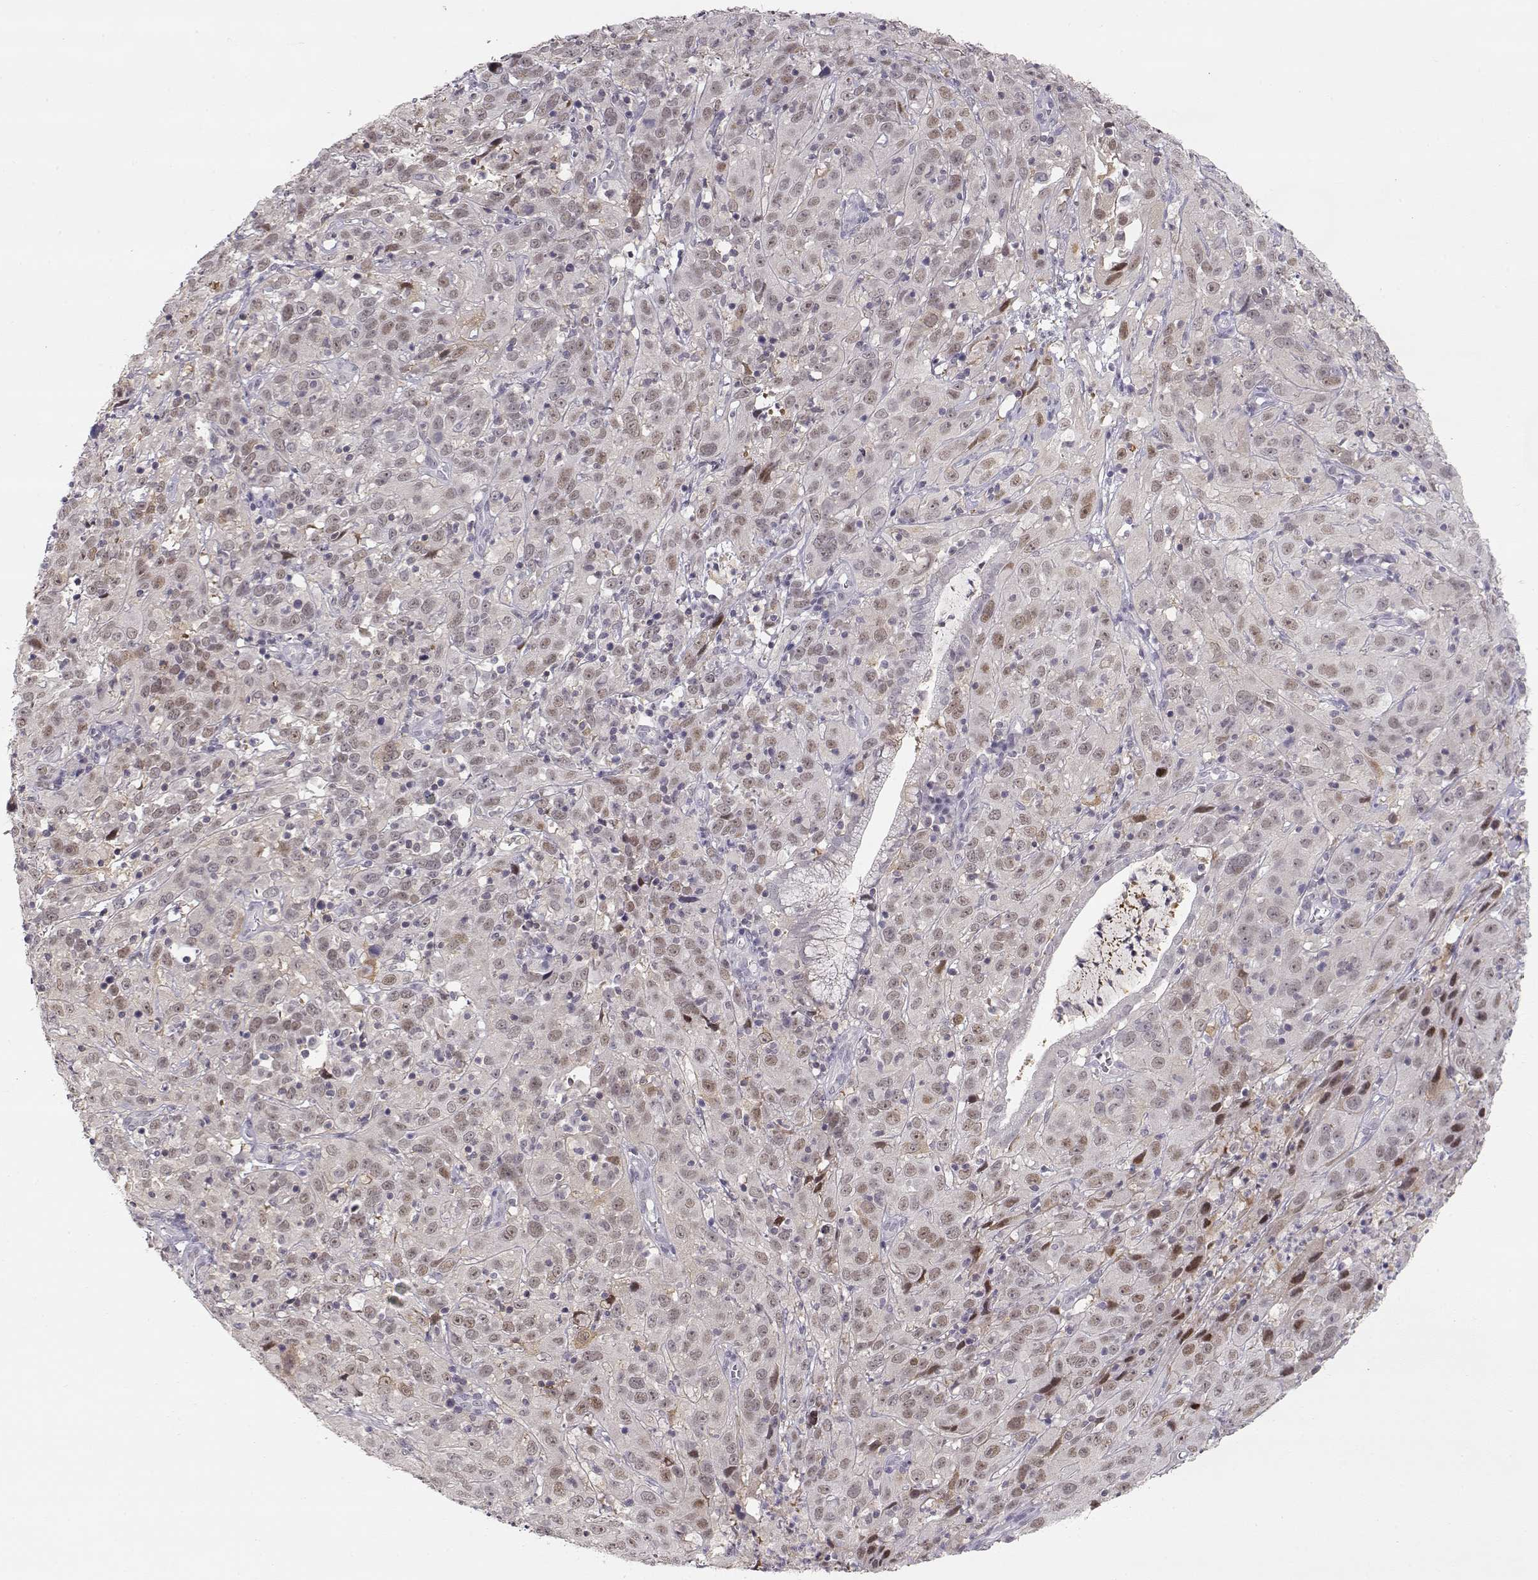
{"staining": {"intensity": "weak", "quantity": "25%-75%", "location": "nuclear"}, "tissue": "cervical cancer", "cell_type": "Tumor cells", "image_type": "cancer", "snomed": [{"axis": "morphology", "description": "Squamous cell carcinoma, NOS"}, {"axis": "topography", "description": "Cervix"}], "caption": "DAB immunohistochemical staining of cervical squamous cell carcinoma demonstrates weak nuclear protein staining in approximately 25%-75% of tumor cells. (DAB IHC, brown staining for protein, blue staining for nuclei).", "gene": "TEPP", "patient": {"sex": "female", "age": 32}}